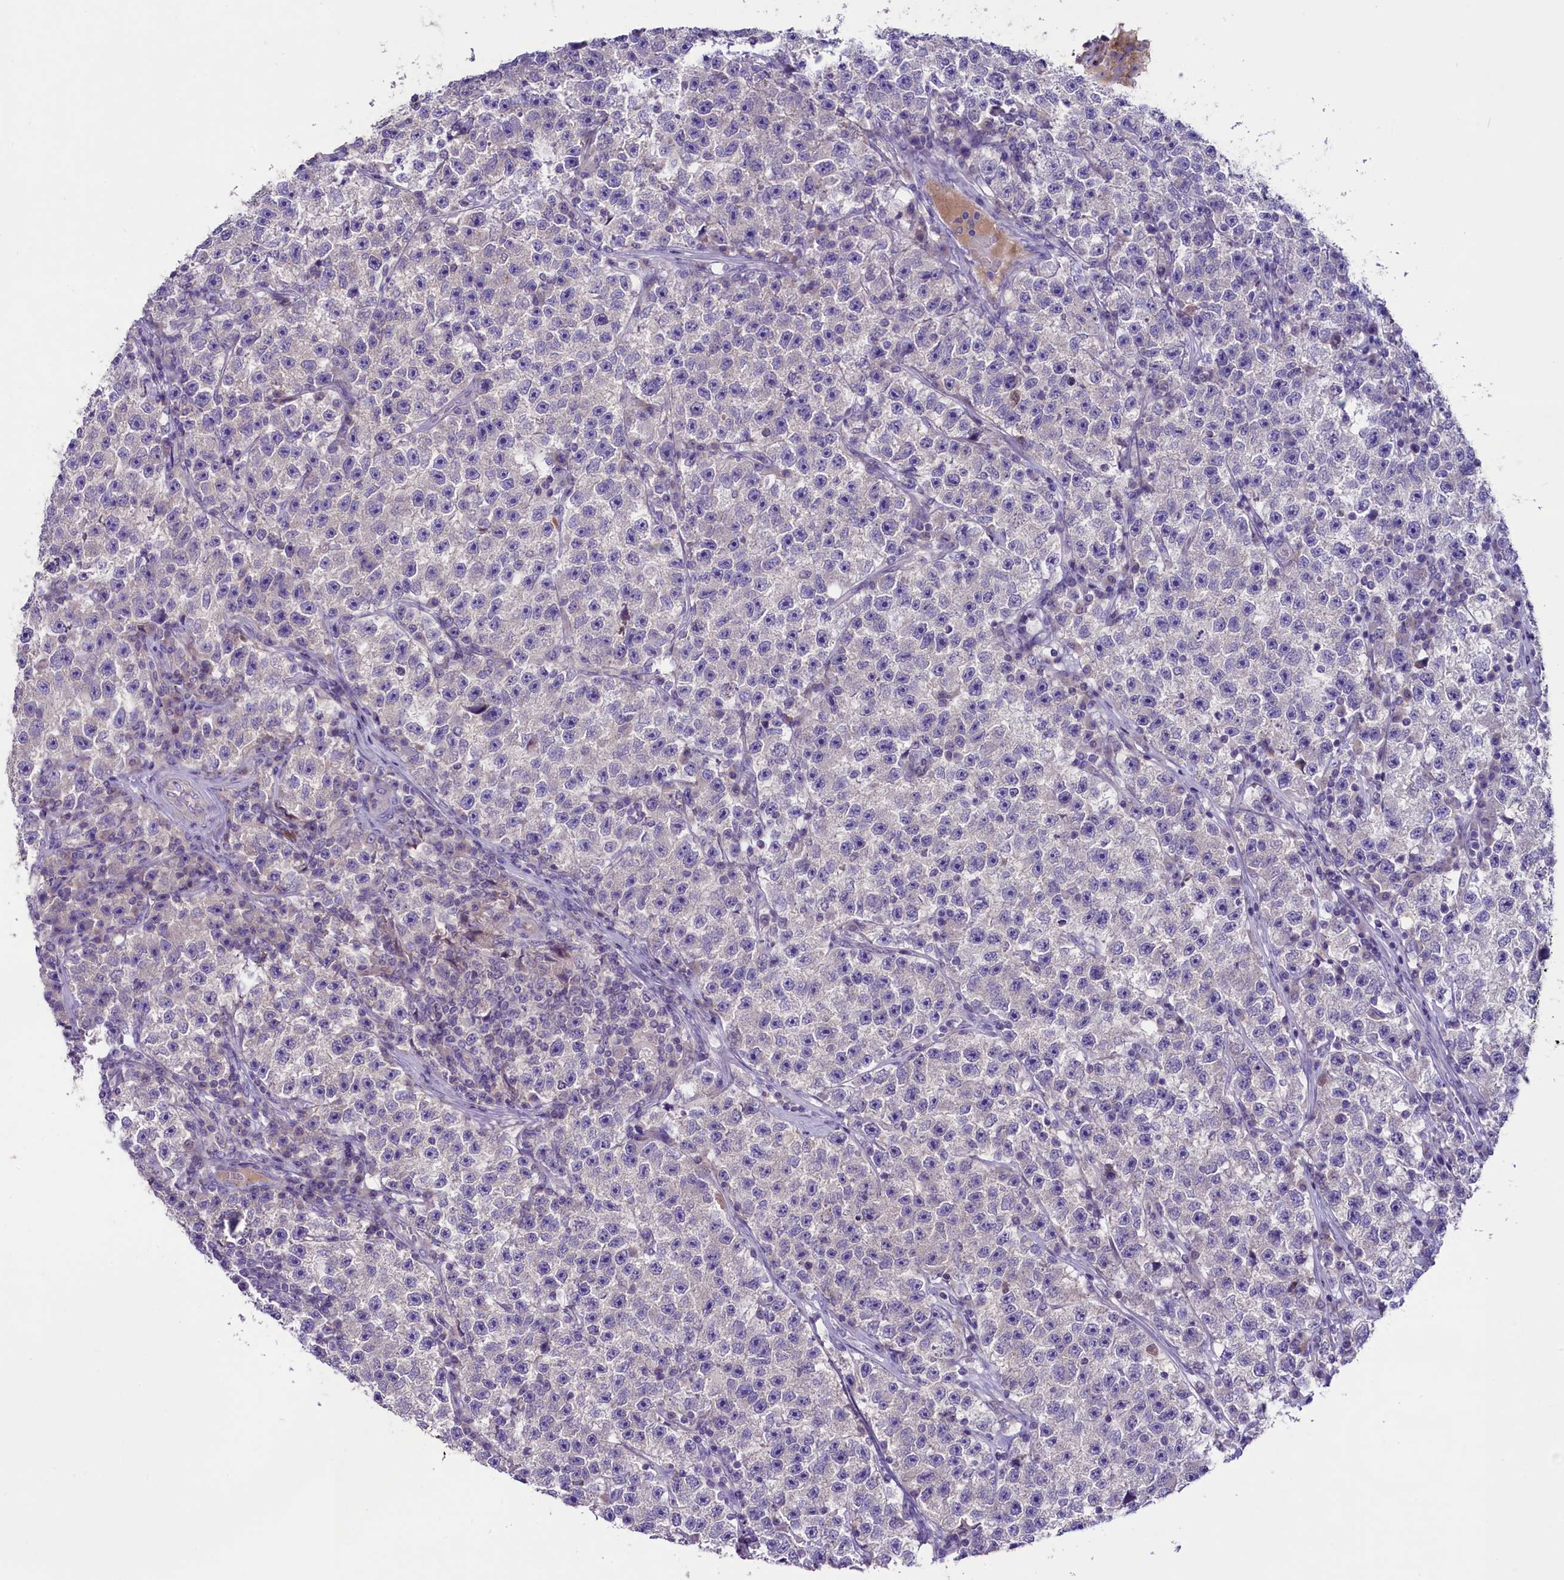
{"staining": {"intensity": "negative", "quantity": "none", "location": "none"}, "tissue": "testis cancer", "cell_type": "Tumor cells", "image_type": "cancer", "snomed": [{"axis": "morphology", "description": "Seminoma, NOS"}, {"axis": "topography", "description": "Testis"}], "caption": "A high-resolution photomicrograph shows immunohistochemistry (IHC) staining of testis cancer, which reveals no significant positivity in tumor cells.", "gene": "CD99L2", "patient": {"sex": "male", "age": 22}}